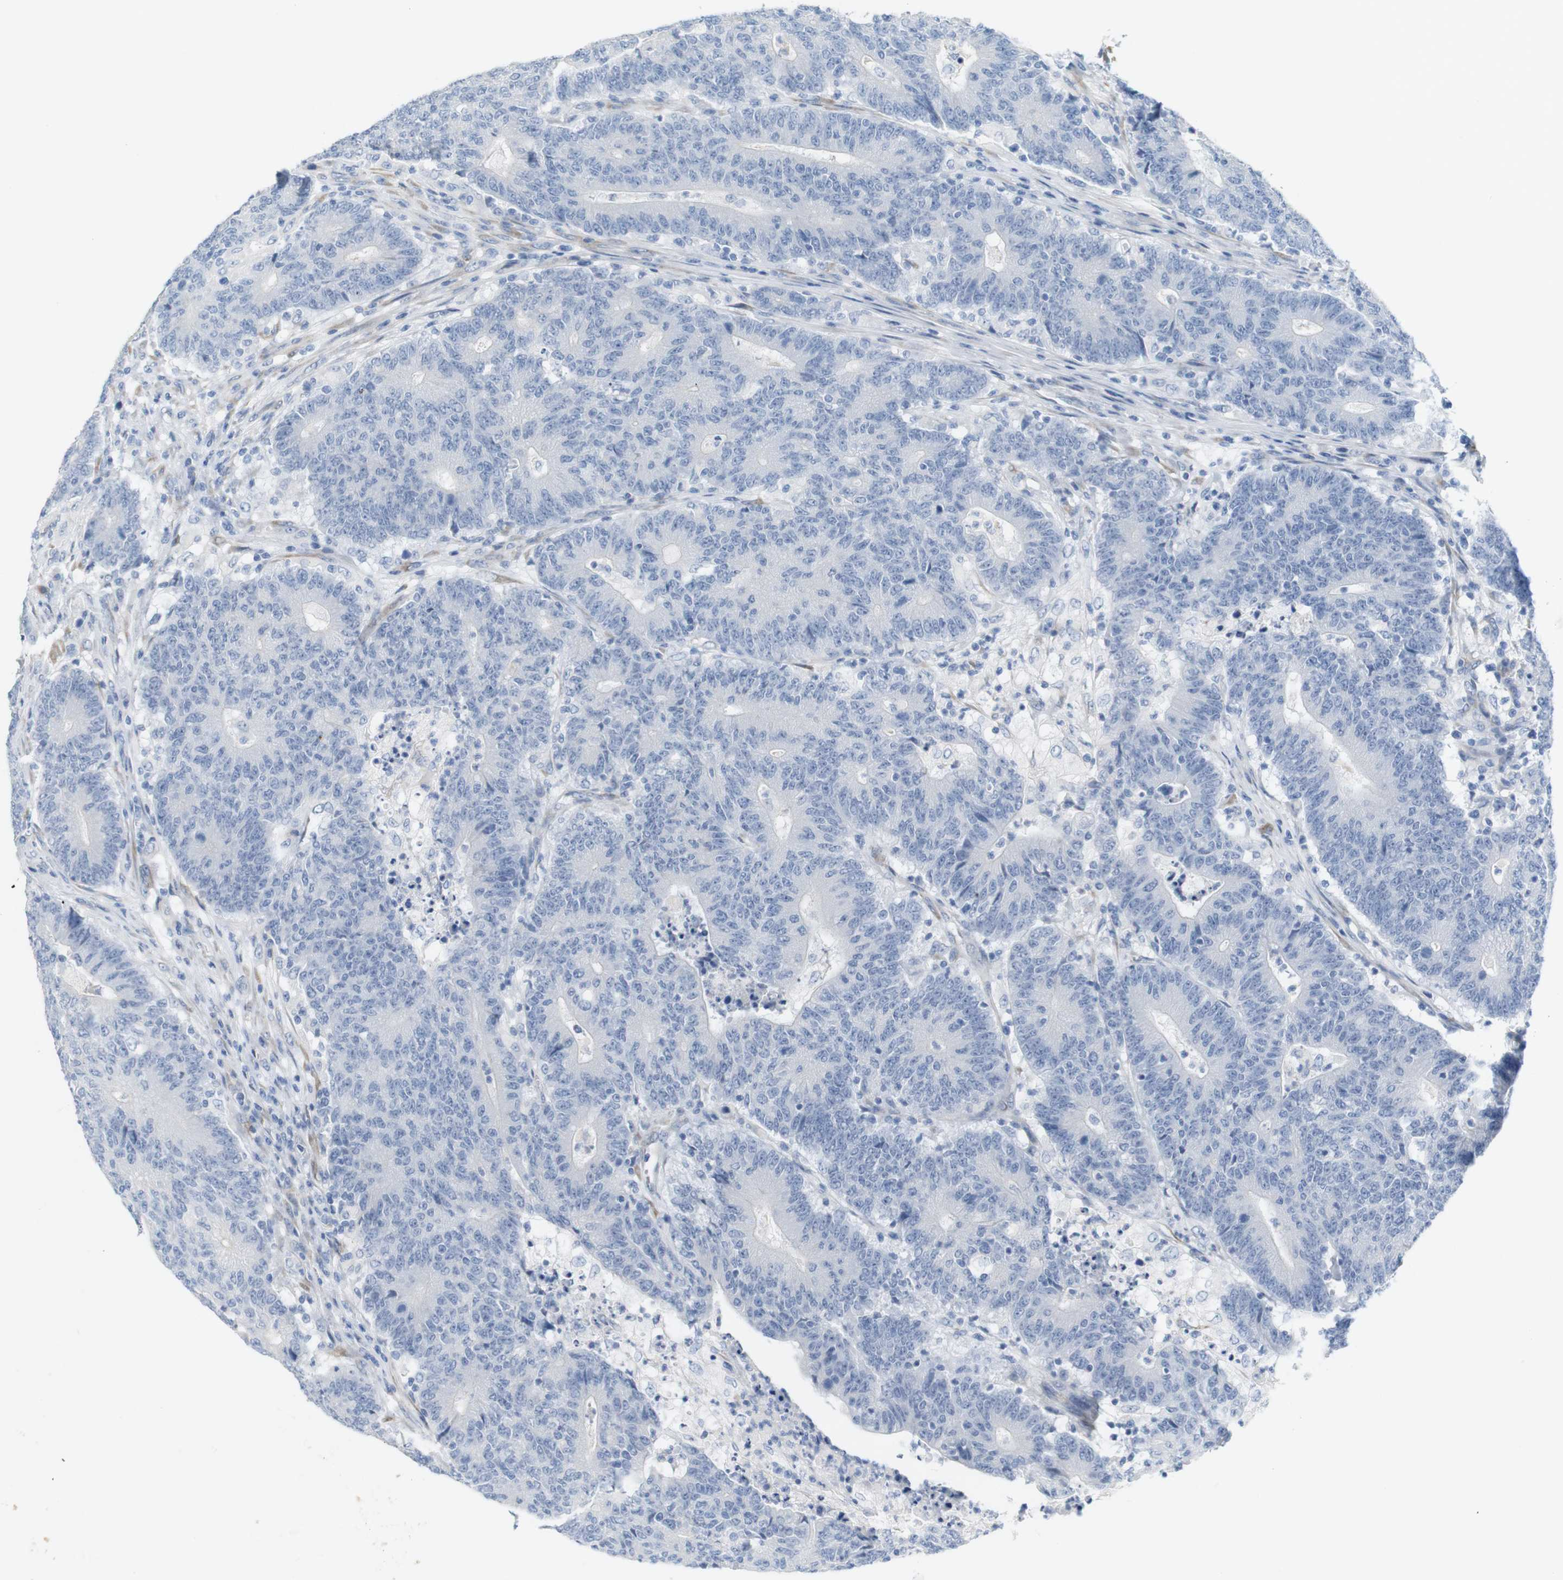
{"staining": {"intensity": "negative", "quantity": "none", "location": "none"}, "tissue": "colorectal cancer", "cell_type": "Tumor cells", "image_type": "cancer", "snomed": [{"axis": "morphology", "description": "Normal tissue, NOS"}, {"axis": "morphology", "description": "Adenocarcinoma, NOS"}, {"axis": "topography", "description": "Colon"}], "caption": "Protein analysis of adenocarcinoma (colorectal) displays no significant positivity in tumor cells.", "gene": "RGS9", "patient": {"sex": "female", "age": 75}}